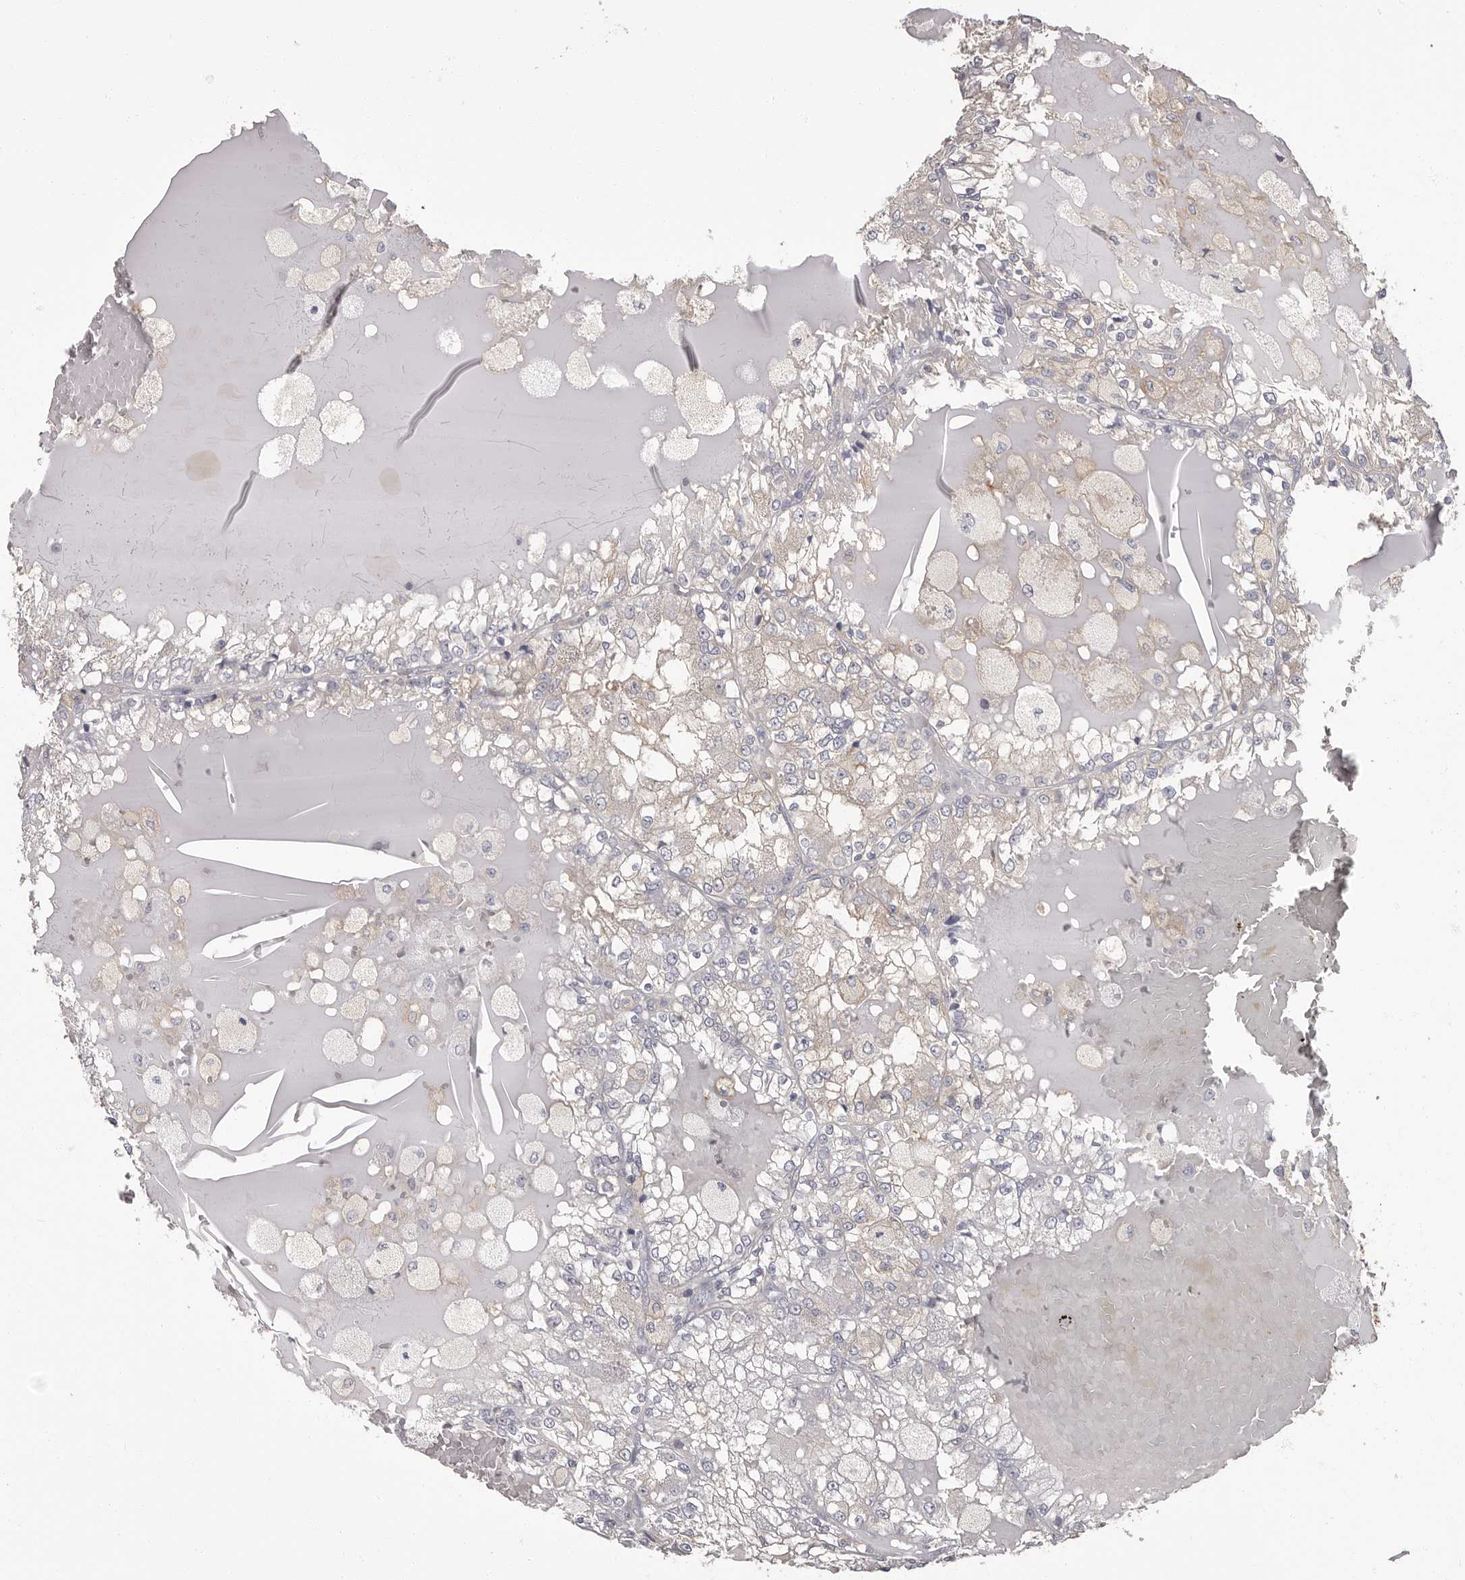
{"staining": {"intensity": "negative", "quantity": "none", "location": "none"}, "tissue": "renal cancer", "cell_type": "Tumor cells", "image_type": "cancer", "snomed": [{"axis": "morphology", "description": "Adenocarcinoma, NOS"}, {"axis": "topography", "description": "Kidney"}], "caption": "High power microscopy photomicrograph of an immunohistochemistry (IHC) photomicrograph of renal cancer, revealing no significant expression in tumor cells. (DAB (3,3'-diaminobenzidine) immunohistochemistry (IHC), high magnification).", "gene": "APEH", "patient": {"sex": "female", "age": 56}}